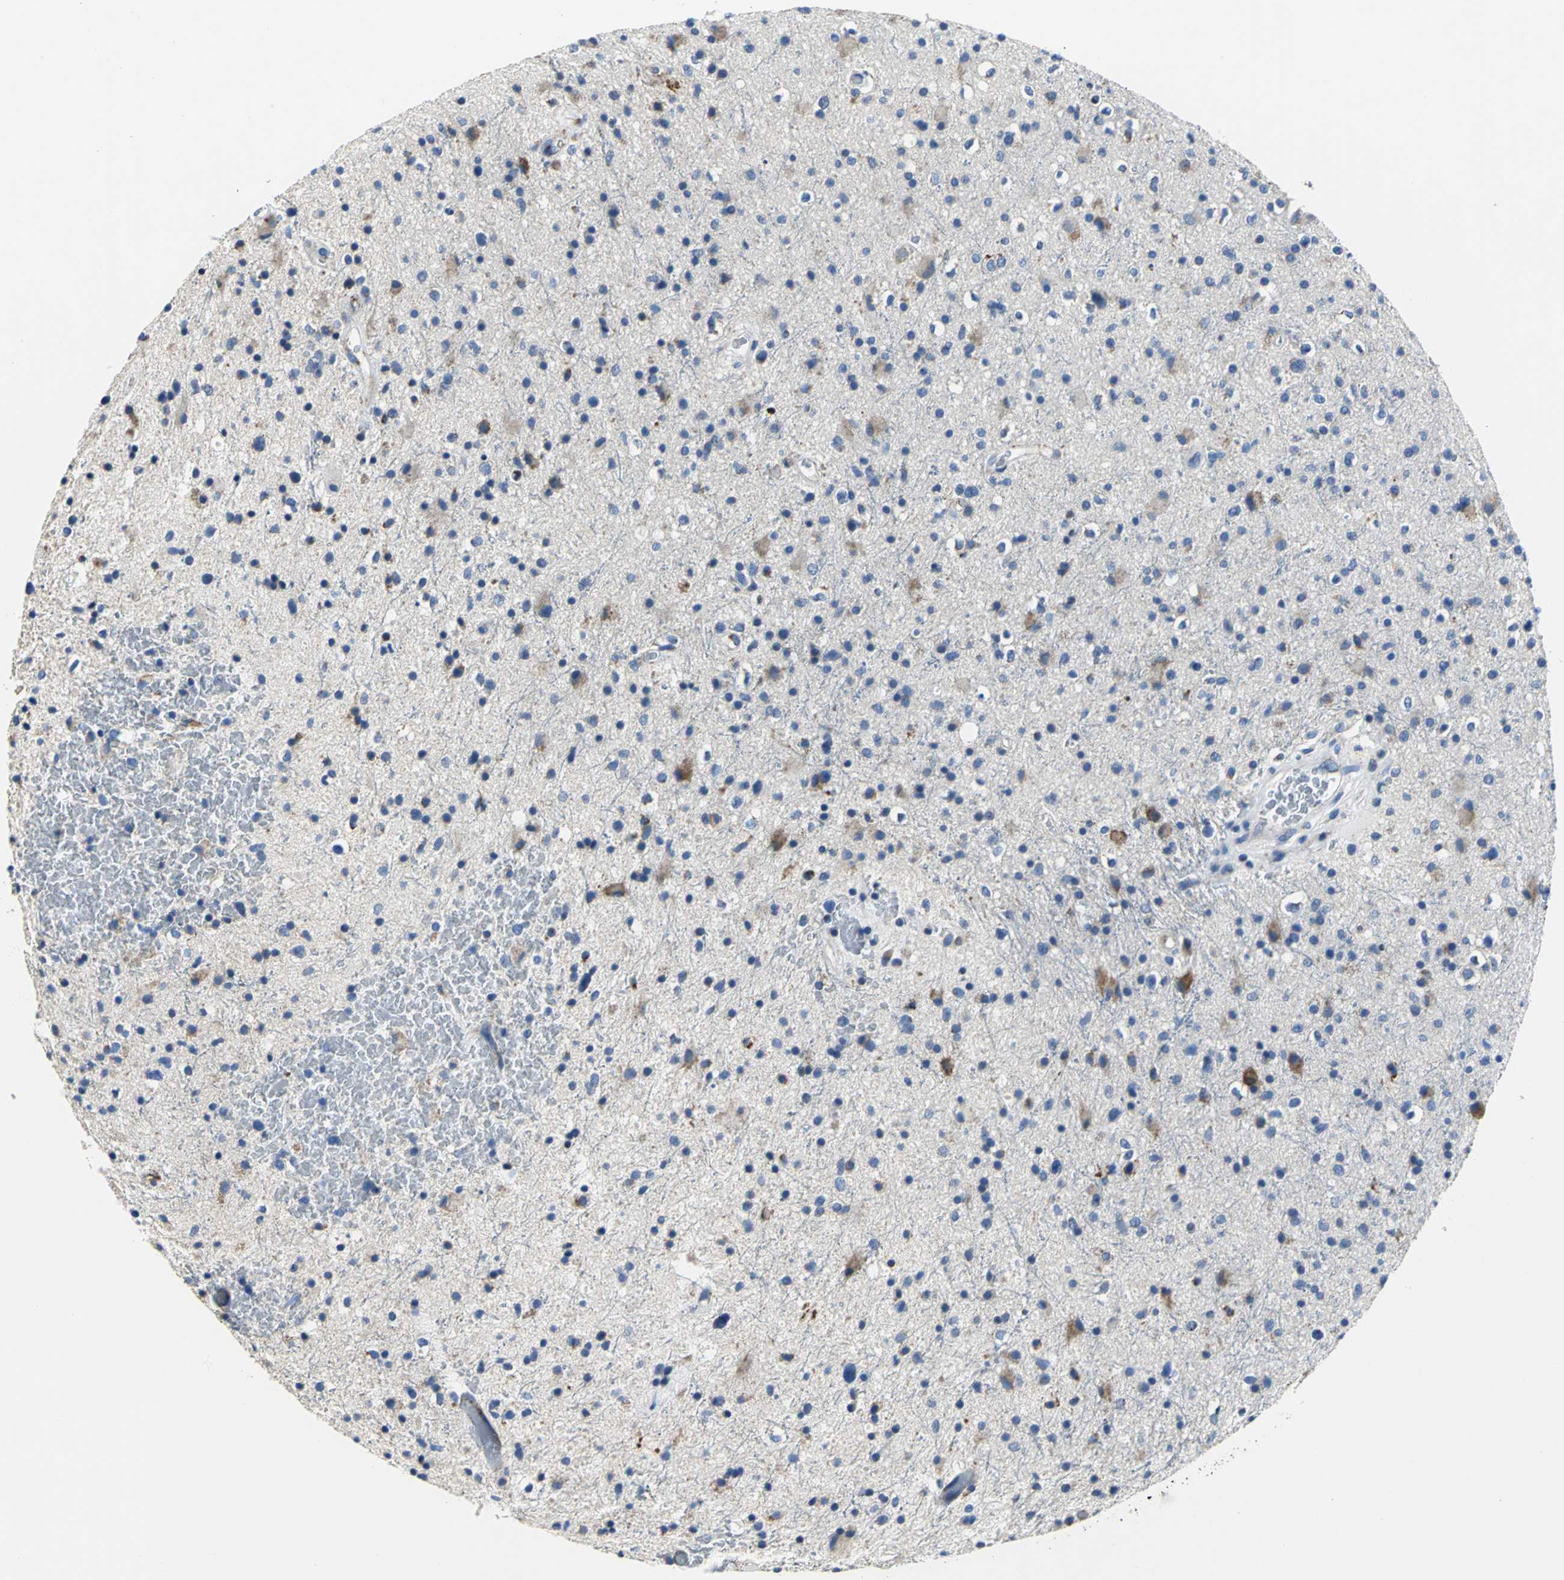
{"staining": {"intensity": "weak", "quantity": "25%-75%", "location": "cytoplasmic/membranous"}, "tissue": "glioma", "cell_type": "Tumor cells", "image_type": "cancer", "snomed": [{"axis": "morphology", "description": "Glioma, malignant, High grade"}, {"axis": "topography", "description": "Brain"}], "caption": "Protein expression analysis of malignant glioma (high-grade) shows weak cytoplasmic/membranous positivity in about 25%-75% of tumor cells.", "gene": "IFI6", "patient": {"sex": "male", "age": 33}}